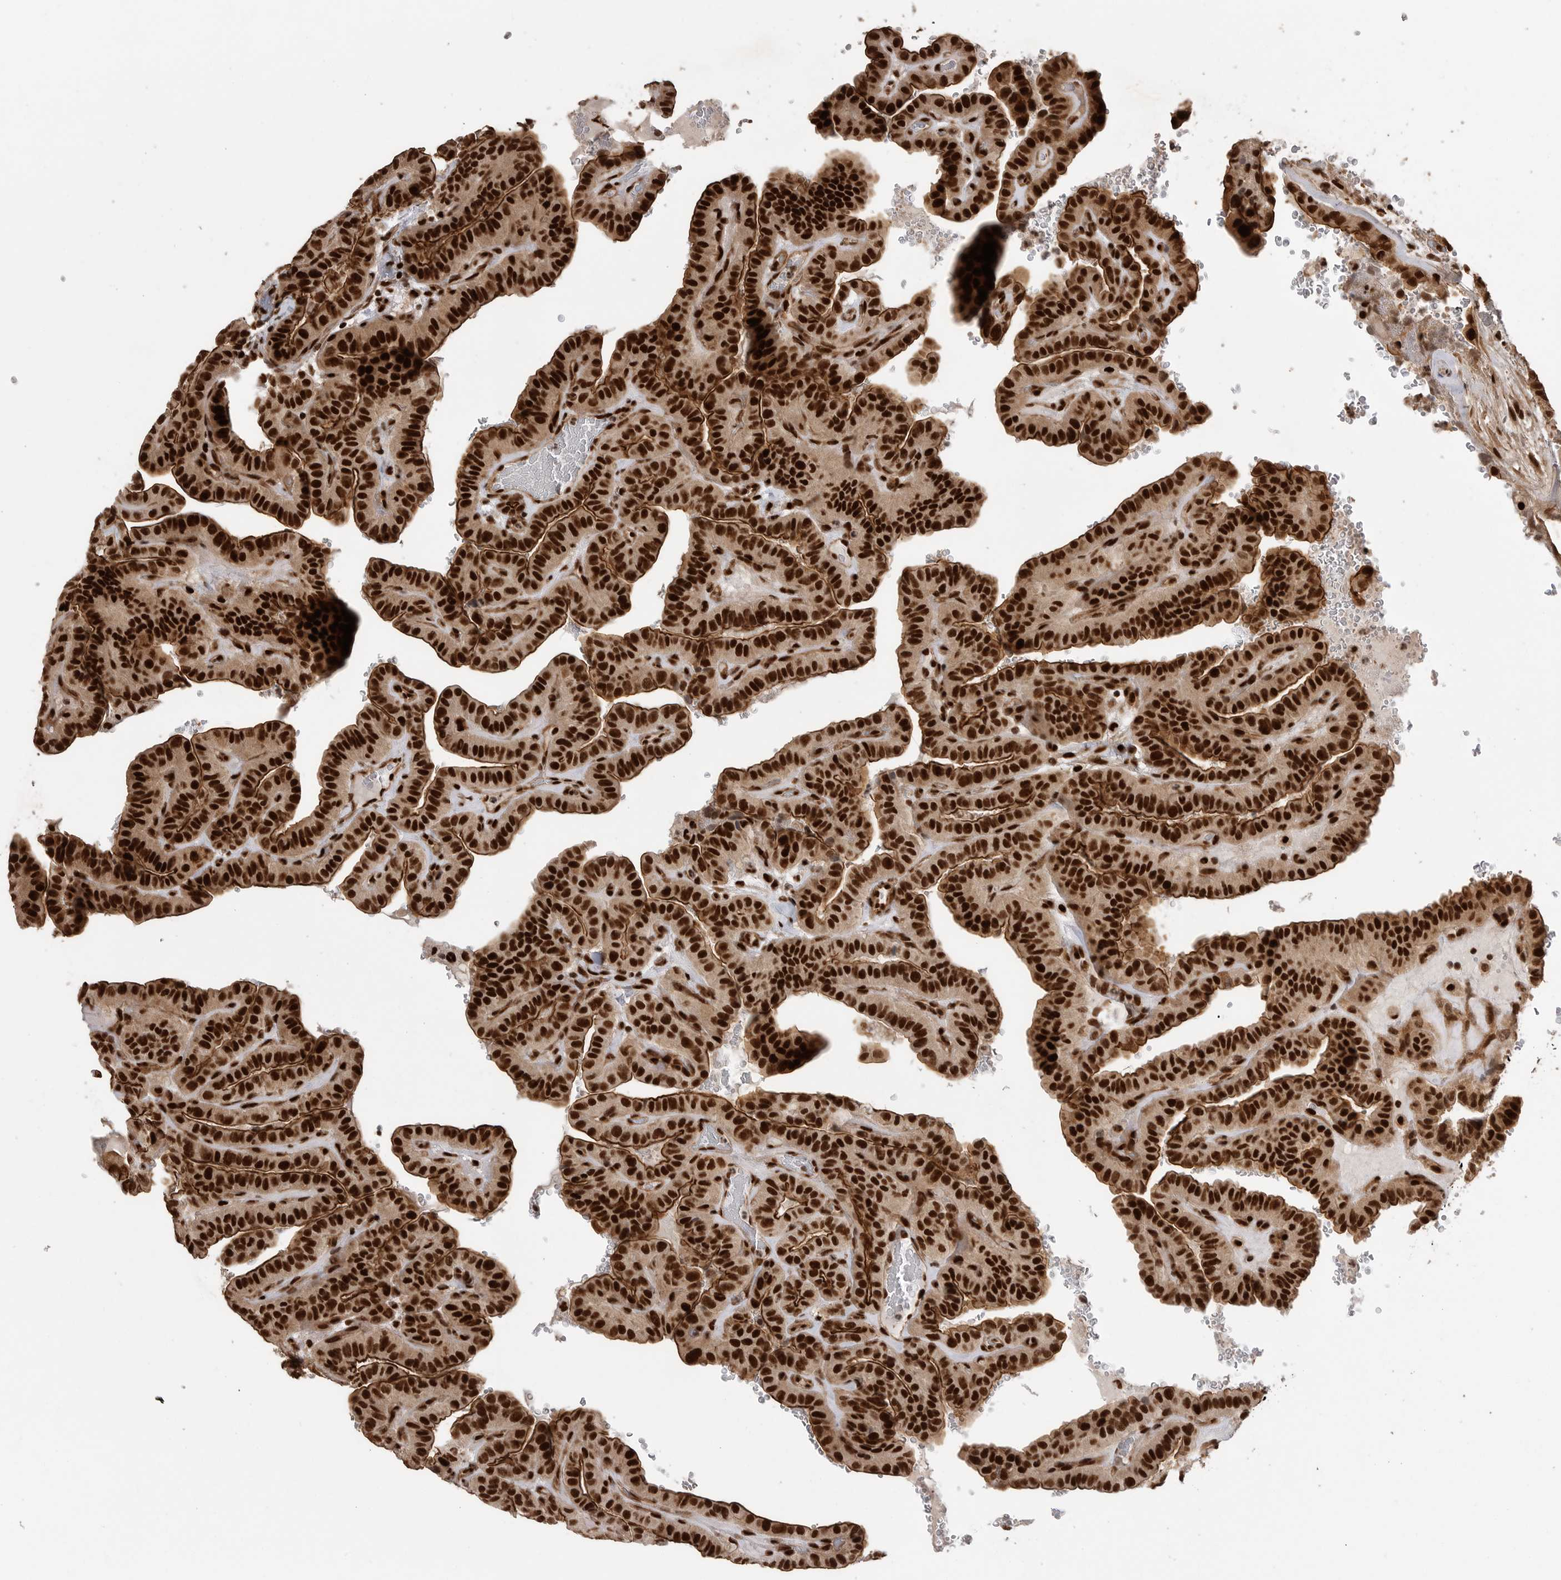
{"staining": {"intensity": "strong", "quantity": ">75%", "location": "nuclear"}, "tissue": "thyroid cancer", "cell_type": "Tumor cells", "image_type": "cancer", "snomed": [{"axis": "morphology", "description": "Papillary adenocarcinoma, NOS"}, {"axis": "topography", "description": "Thyroid gland"}], "caption": "Thyroid cancer (papillary adenocarcinoma) stained with a brown dye shows strong nuclear positive staining in approximately >75% of tumor cells.", "gene": "PPP1R8", "patient": {"sex": "male", "age": 77}}